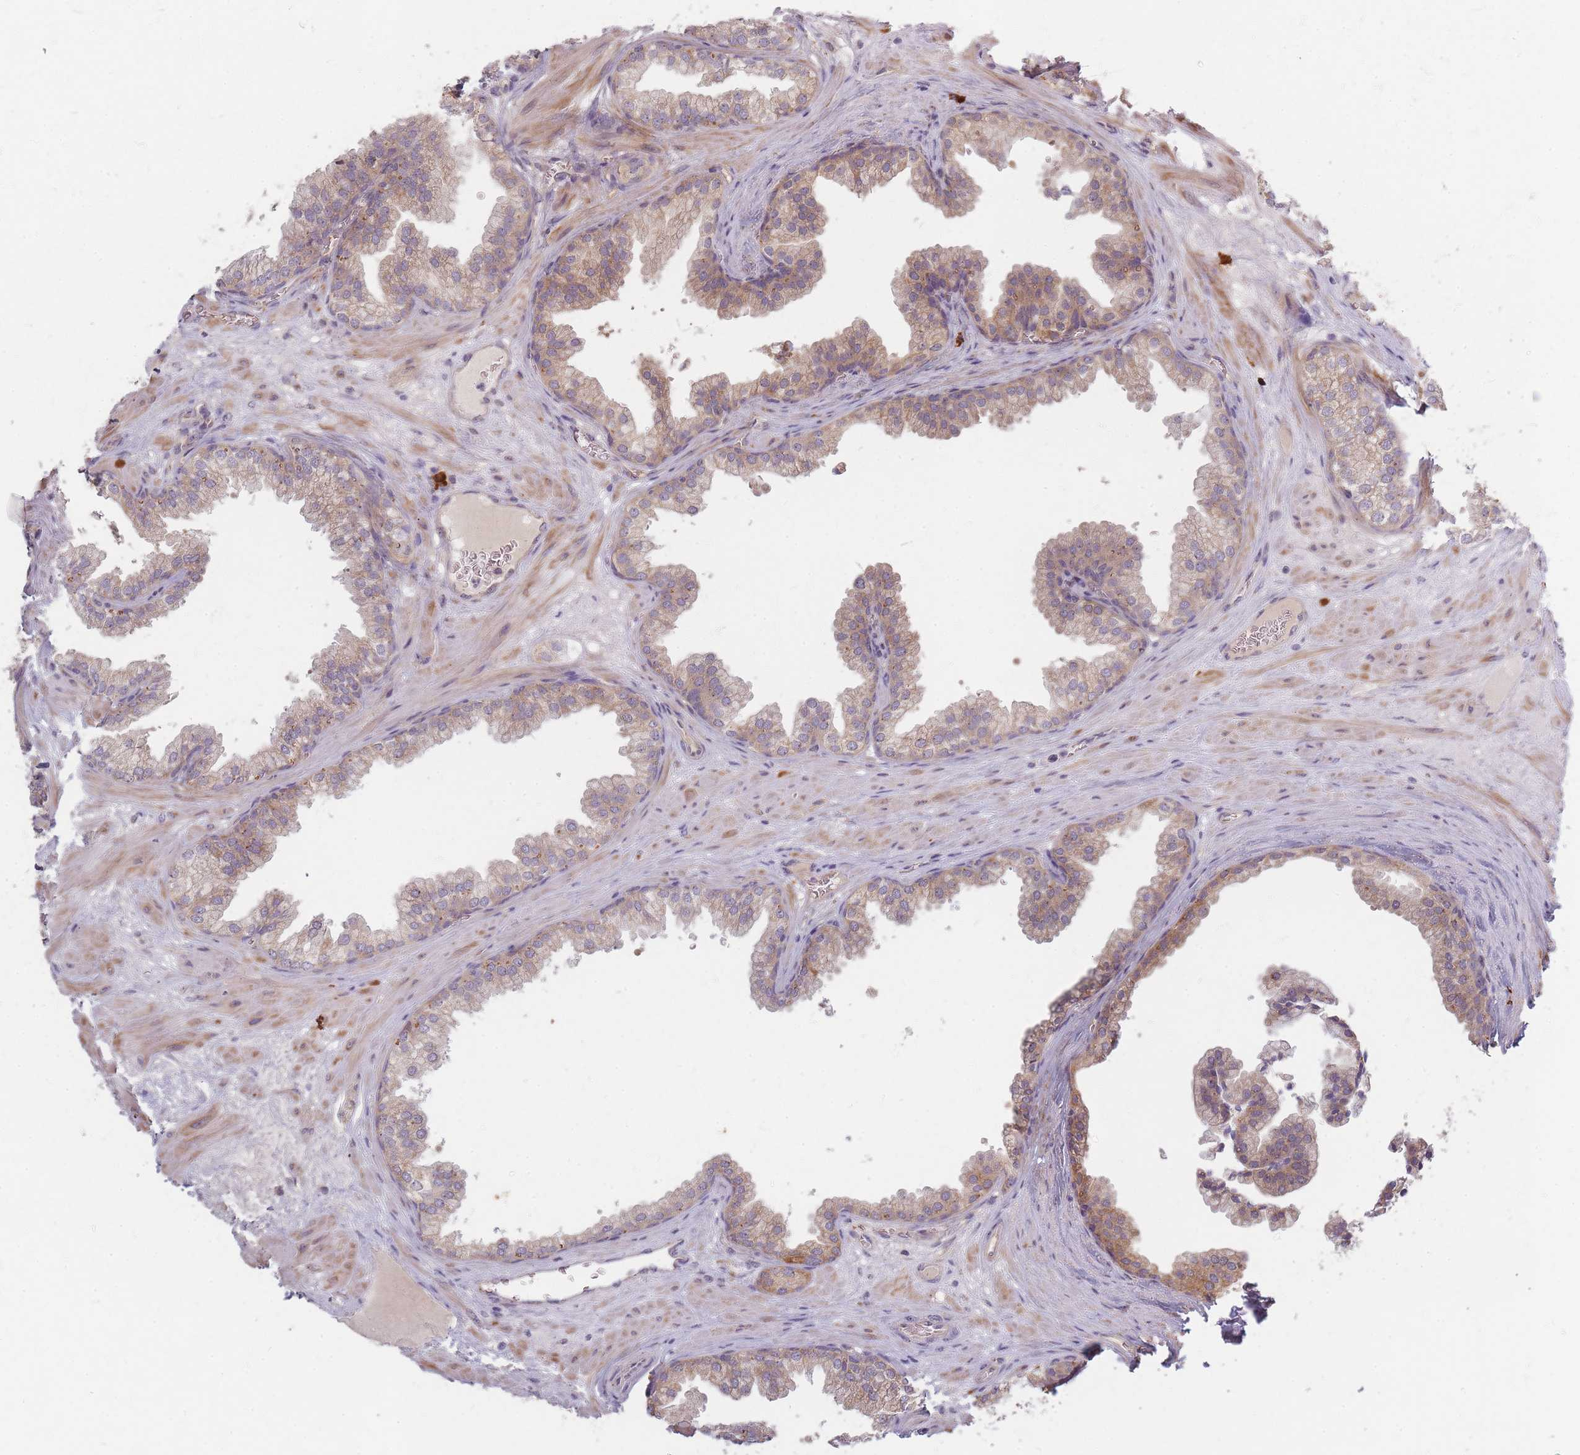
{"staining": {"intensity": "weak", "quantity": "25%-75%", "location": "cytoplasmic/membranous"}, "tissue": "prostate", "cell_type": "Glandular cells", "image_type": "normal", "snomed": [{"axis": "morphology", "description": "Normal tissue, NOS"}, {"axis": "topography", "description": "Prostate"}], "caption": "Approximately 25%-75% of glandular cells in benign human prostate exhibit weak cytoplasmic/membranous protein staining as visualized by brown immunohistochemical staining.", "gene": "SMIM14", "patient": {"sex": "male", "age": 37}}